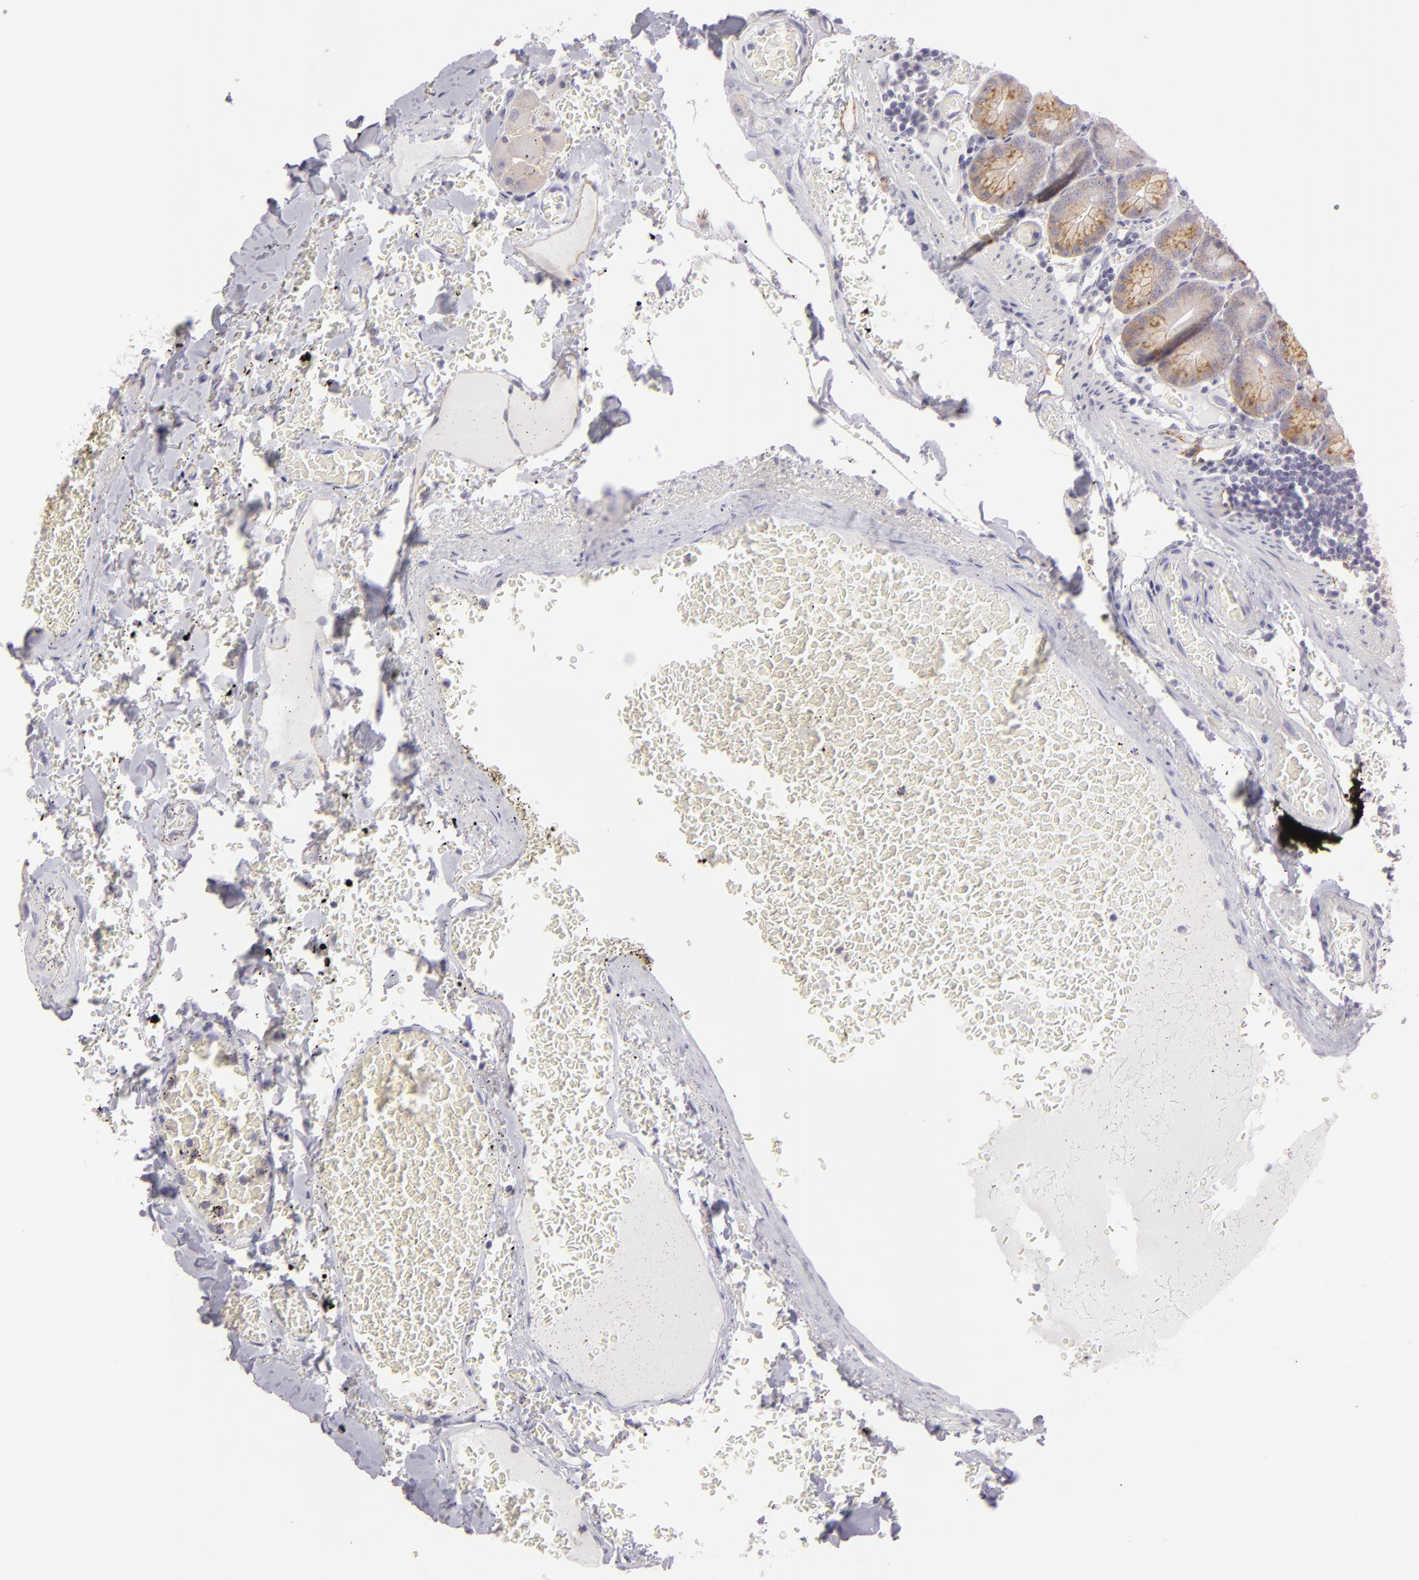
{"staining": {"intensity": "weak", "quantity": "25%-75%", "location": "cytoplasmic/membranous"}, "tissue": "small intestine", "cell_type": "Glandular cells", "image_type": "normal", "snomed": [{"axis": "morphology", "description": "Normal tissue, NOS"}, {"axis": "topography", "description": "Small intestine"}], "caption": "Immunohistochemistry (IHC) photomicrograph of unremarkable human small intestine stained for a protein (brown), which reveals low levels of weak cytoplasmic/membranous staining in about 25%-75% of glandular cells.", "gene": "DLG4", "patient": {"sex": "male", "age": 71}}